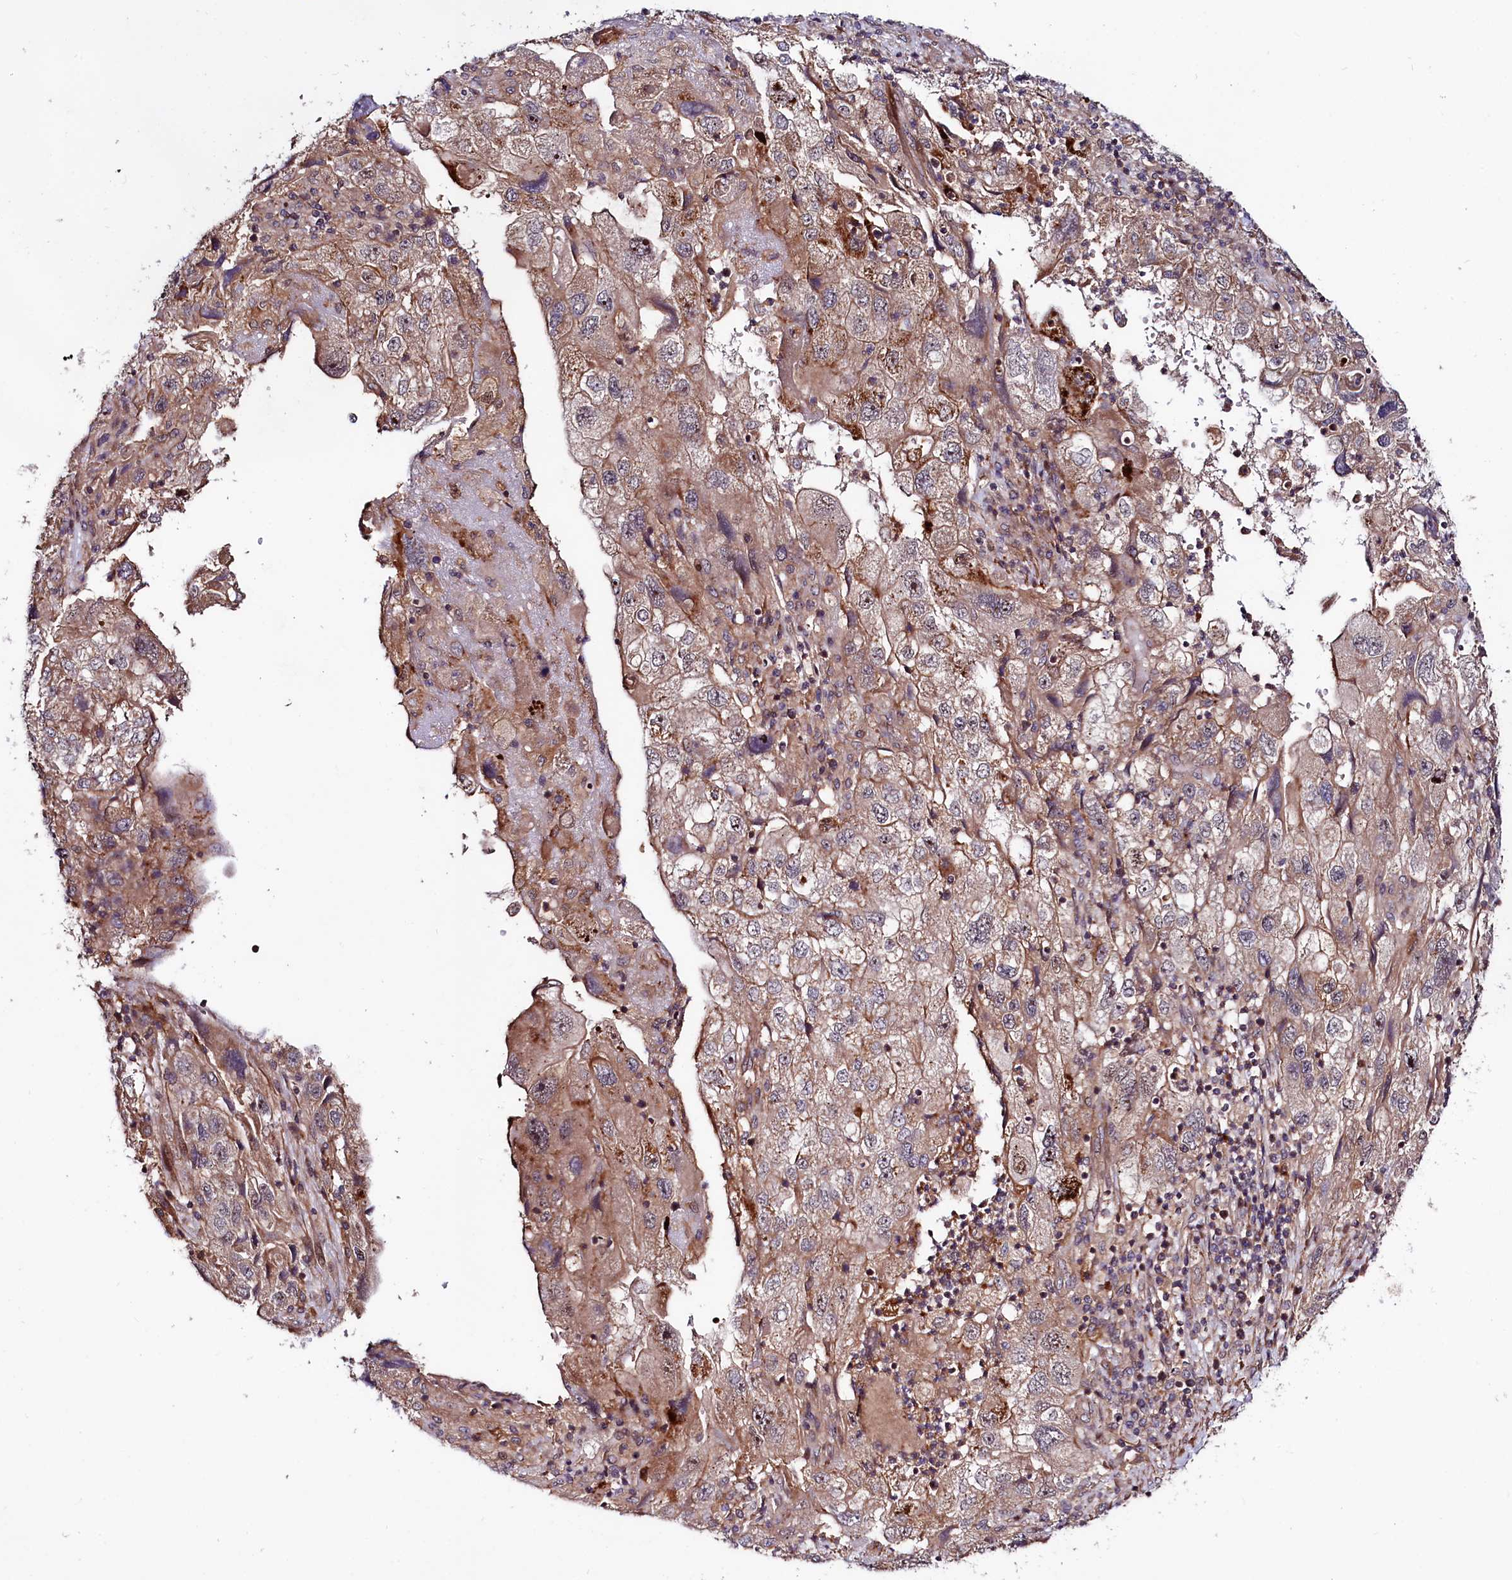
{"staining": {"intensity": "moderate", "quantity": "<25%", "location": "cytoplasmic/membranous"}, "tissue": "endometrial cancer", "cell_type": "Tumor cells", "image_type": "cancer", "snomed": [{"axis": "morphology", "description": "Adenocarcinoma, NOS"}, {"axis": "topography", "description": "Endometrium"}], "caption": "Immunohistochemical staining of endometrial cancer (adenocarcinoma) shows low levels of moderate cytoplasmic/membranous positivity in approximately <25% of tumor cells.", "gene": "NEDD1", "patient": {"sex": "female", "age": 49}}